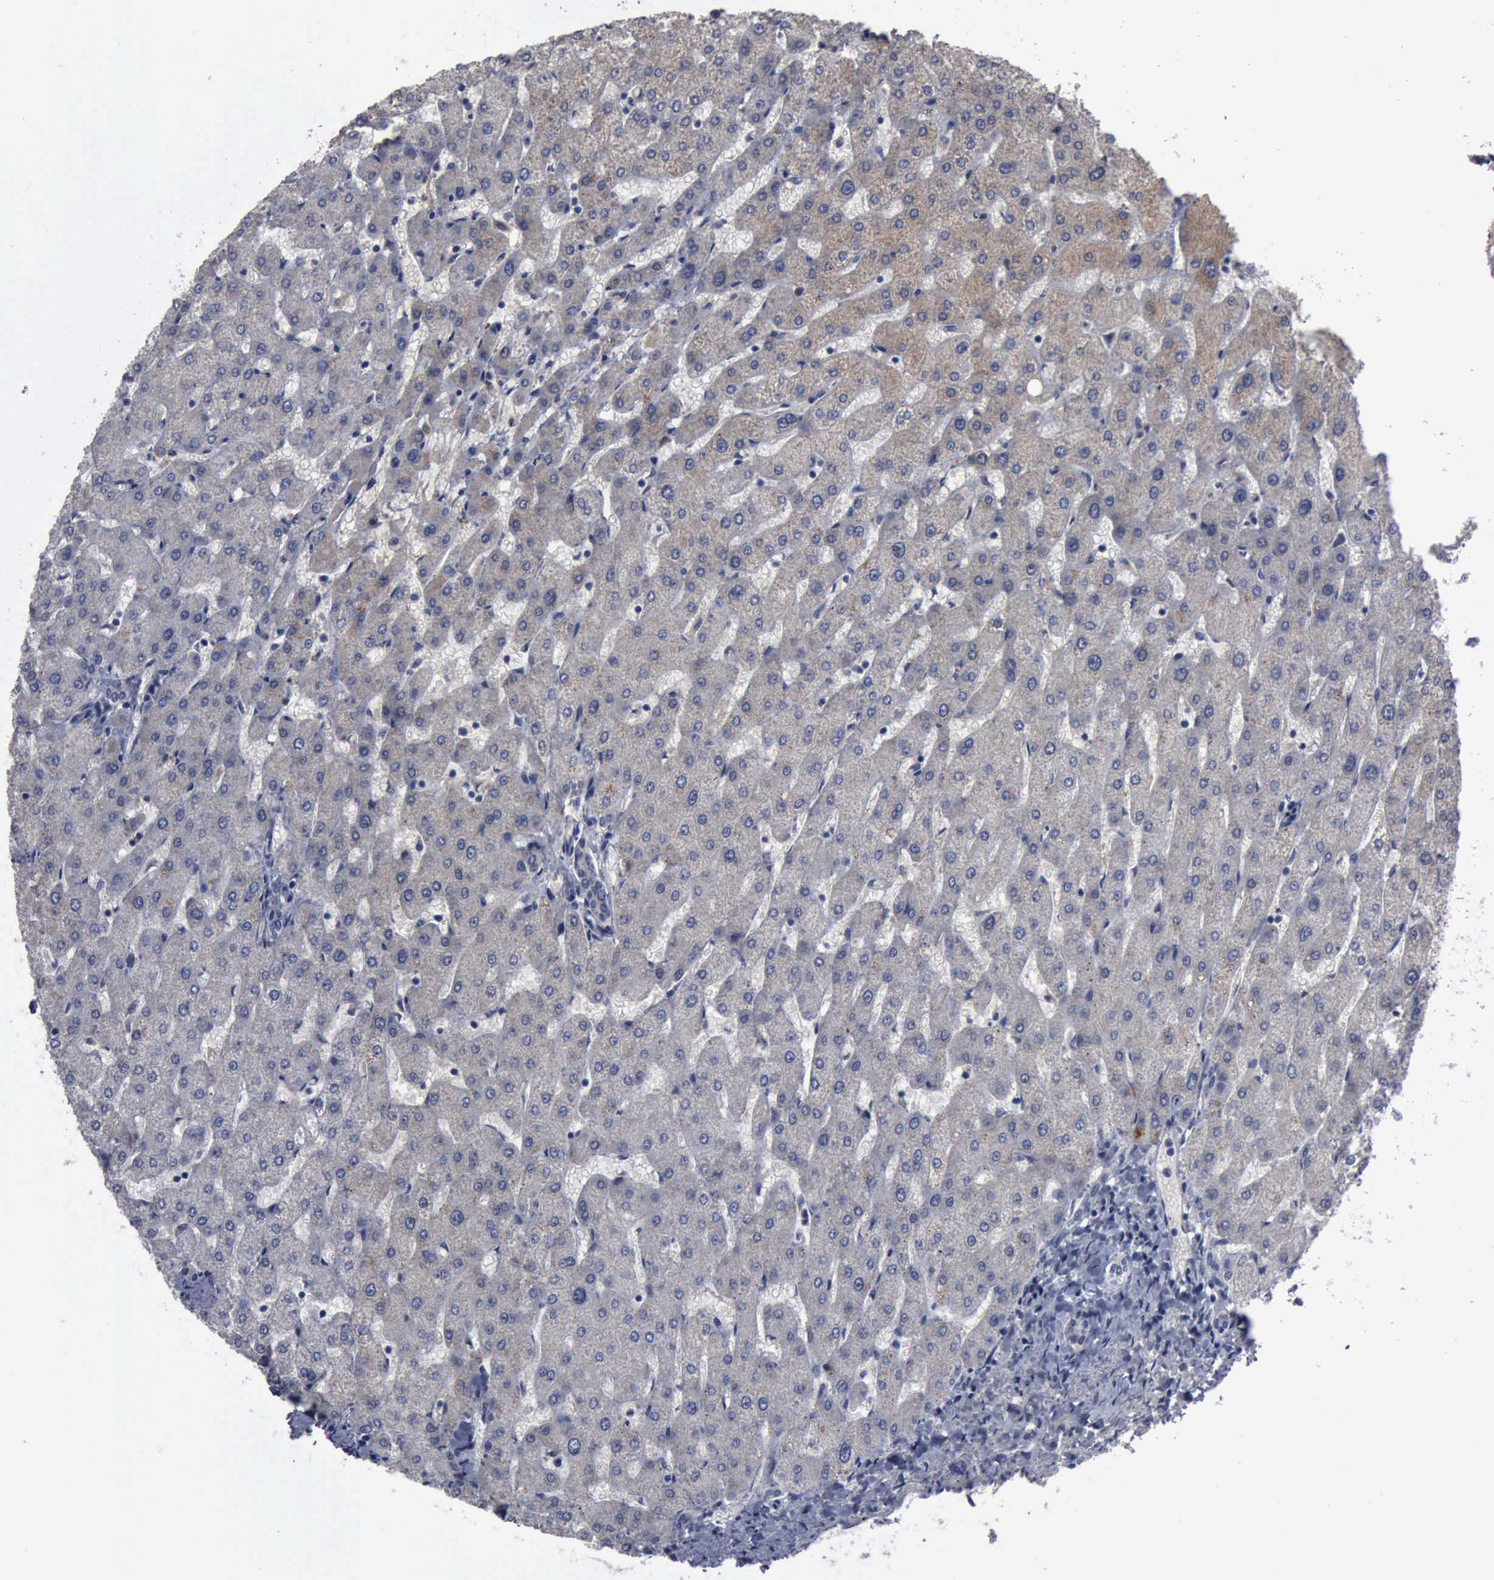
{"staining": {"intensity": "weak", "quantity": ">75%", "location": "cytoplasmic/membranous"}, "tissue": "liver", "cell_type": "Cholangiocytes", "image_type": "normal", "snomed": [{"axis": "morphology", "description": "Normal tissue, NOS"}, {"axis": "topography", "description": "Liver"}], "caption": "Immunohistochemical staining of normal liver exhibits low levels of weak cytoplasmic/membranous staining in about >75% of cholangiocytes.", "gene": "MYO18B", "patient": {"sex": "male", "age": 67}}